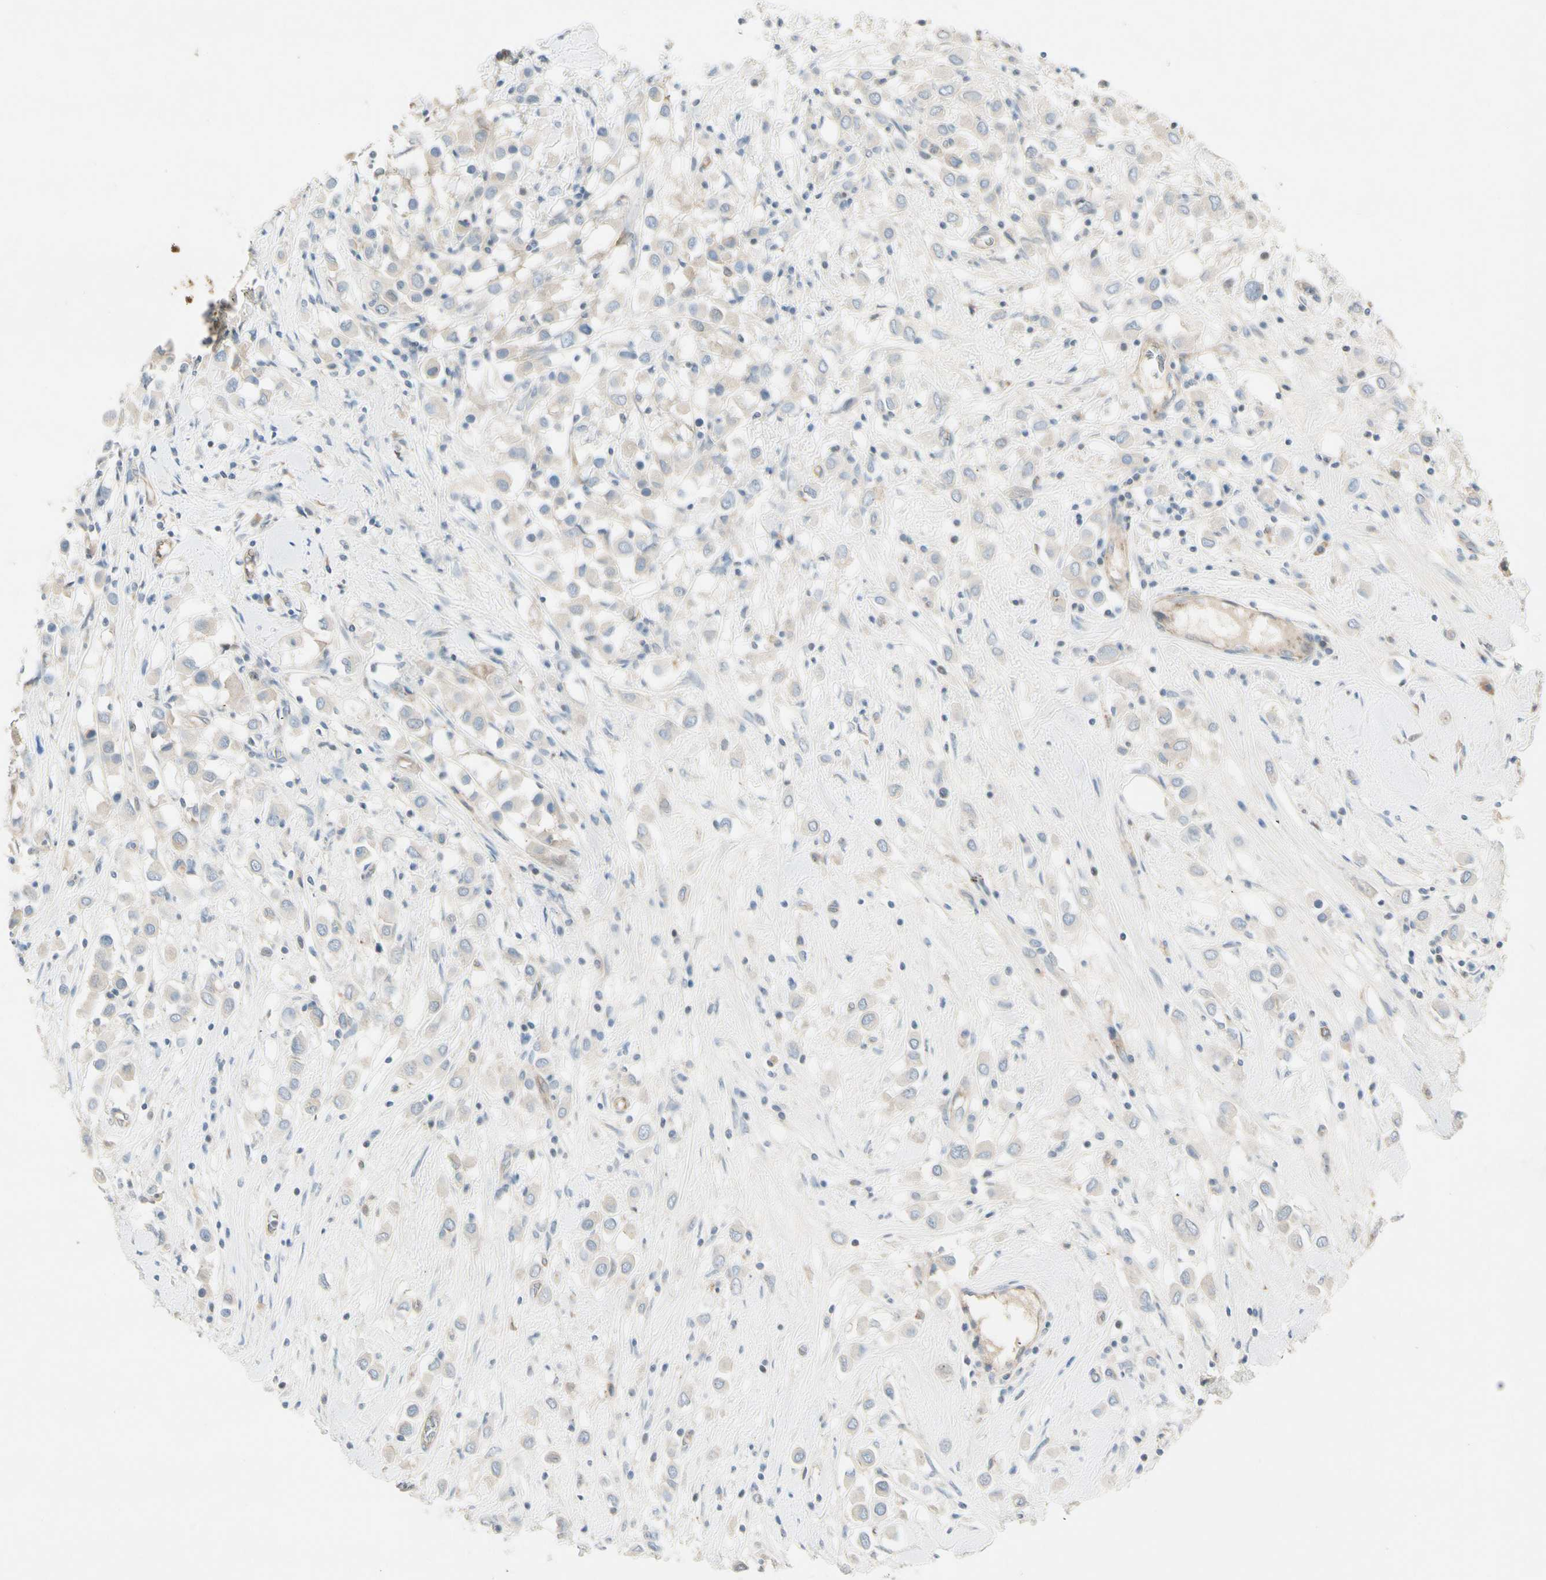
{"staining": {"intensity": "weak", "quantity": "25%-75%", "location": "cytoplasmic/membranous"}, "tissue": "breast cancer", "cell_type": "Tumor cells", "image_type": "cancer", "snomed": [{"axis": "morphology", "description": "Duct carcinoma"}, {"axis": "topography", "description": "Breast"}], "caption": "Tumor cells show weak cytoplasmic/membranous expression in about 25%-75% of cells in breast invasive ductal carcinoma. The staining was performed using DAB (3,3'-diaminobenzidine), with brown indicating positive protein expression. Nuclei are stained blue with hematoxylin.", "gene": "ITGA3", "patient": {"sex": "female", "age": 61}}